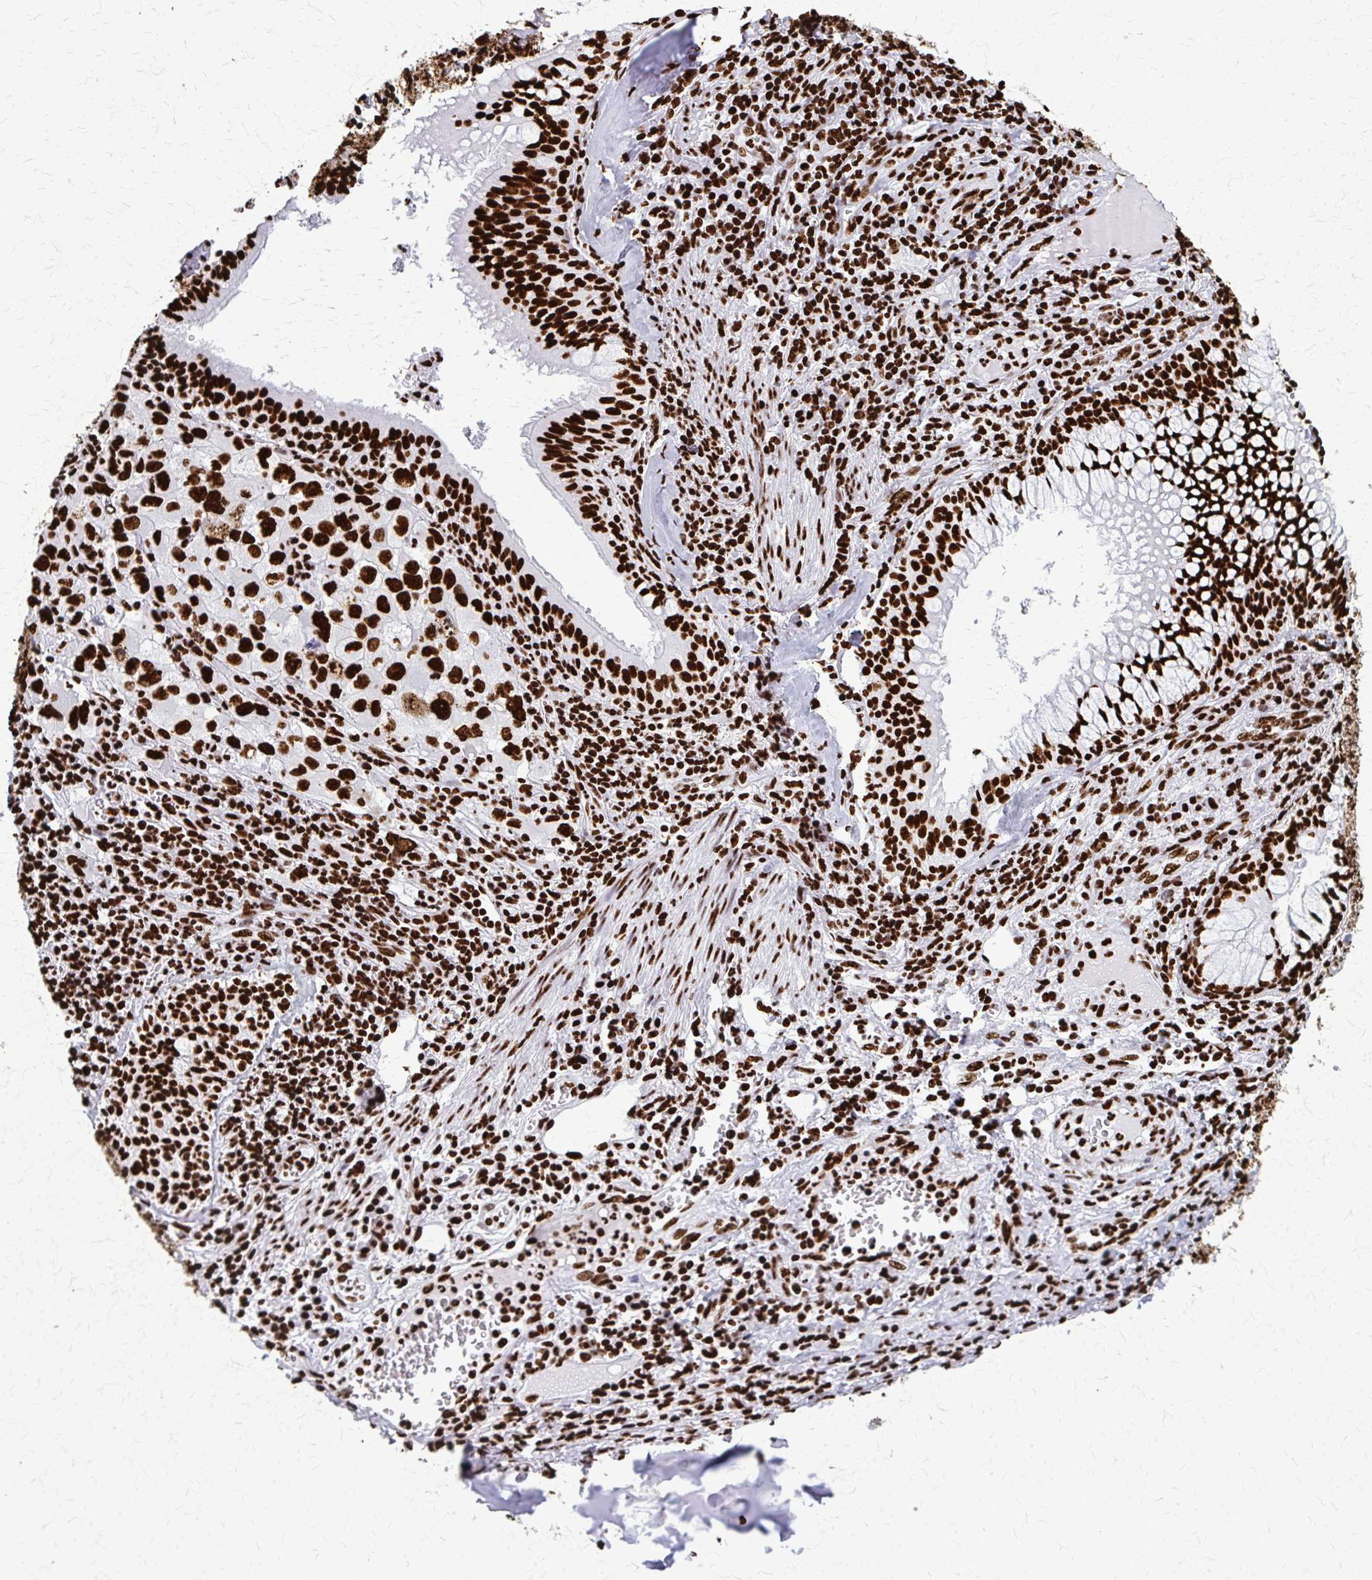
{"staining": {"intensity": "strong", "quantity": ">75%", "location": "nuclear"}, "tissue": "lung cancer", "cell_type": "Tumor cells", "image_type": "cancer", "snomed": [{"axis": "morphology", "description": "Adenocarcinoma, NOS"}, {"axis": "morphology", "description": "Adenocarcinoma, metastatic, NOS"}, {"axis": "topography", "description": "Lymph node"}, {"axis": "topography", "description": "Lung"}], "caption": "Protein staining of lung adenocarcinoma tissue displays strong nuclear staining in approximately >75% of tumor cells. The protein of interest is stained brown, and the nuclei are stained in blue (DAB (3,3'-diaminobenzidine) IHC with brightfield microscopy, high magnification).", "gene": "SFPQ", "patient": {"sex": "female", "age": 42}}